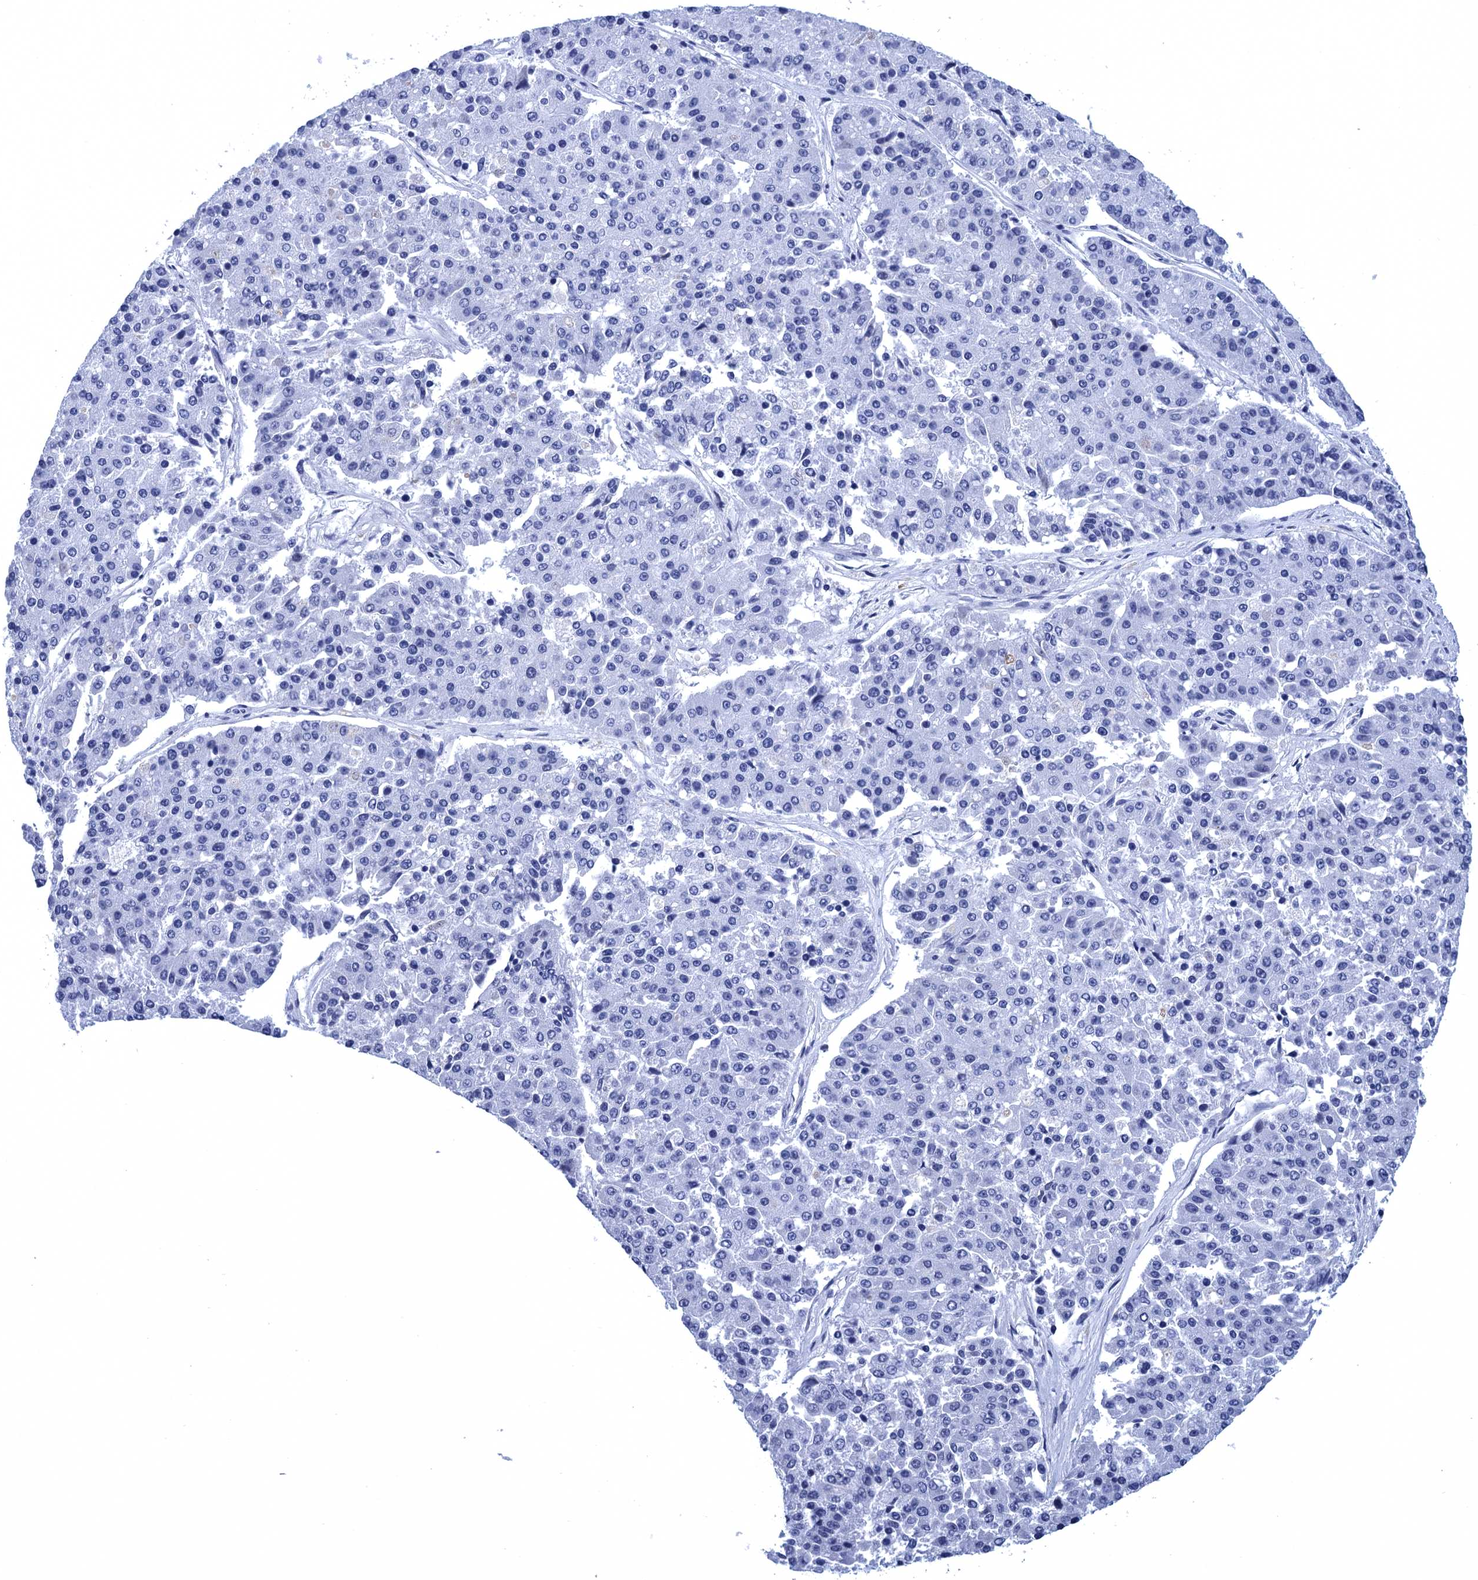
{"staining": {"intensity": "negative", "quantity": "none", "location": "none"}, "tissue": "pancreatic cancer", "cell_type": "Tumor cells", "image_type": "cancer", "snomed": [{"axis": "morphology", "description": "Adenocarcinoma, NOS"}, {"axis": "topography", "description": "Pancreas"}], "caption": "Tumor cells show no significant protein expression in pancreatic adenocarcinoma.", "gene": "METTL25", "patient": {"sex": "male", "age": 50}}